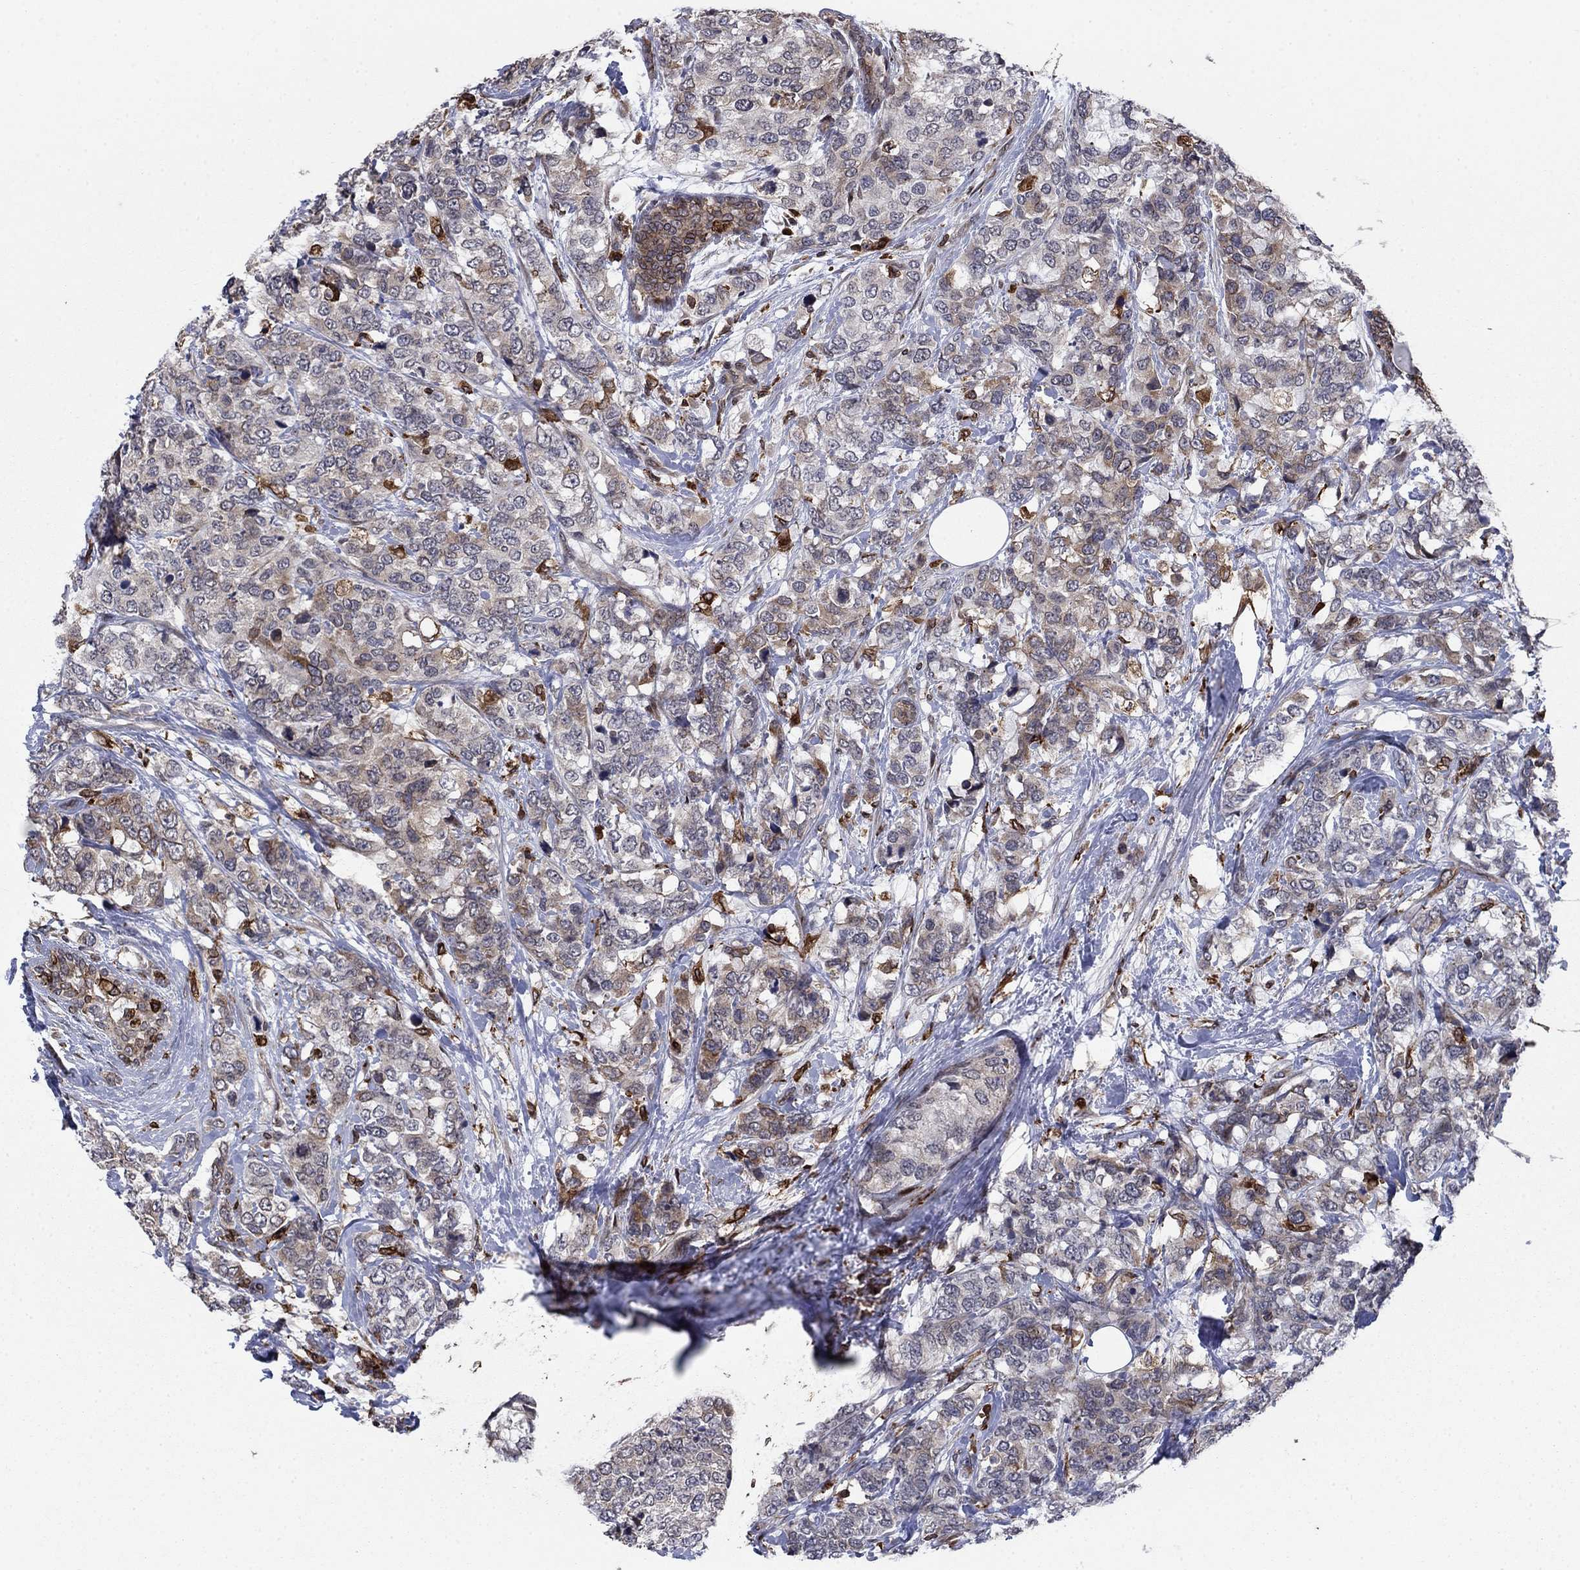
{"staining": {"intensity": "moderate", "quantity": "<25%", "location": "cytoplasmic/membranous"}, "tissue": "breast cancer", "cell_type": "Tumor cells", "image_type": "cancer", "snomed": [{"axis": "morphology", "description": "Lobular carcinoma"}, {"axis": "topography", "description": "Breast"}], "caption": "Protein expression analysis of human lobular carcinoma (breast) reveals moderate cytoplasmic/membranous staining in about <25% of tumor cells.", "gene": "DHRS7", "patient": {"sex": "female", "age": 59}}